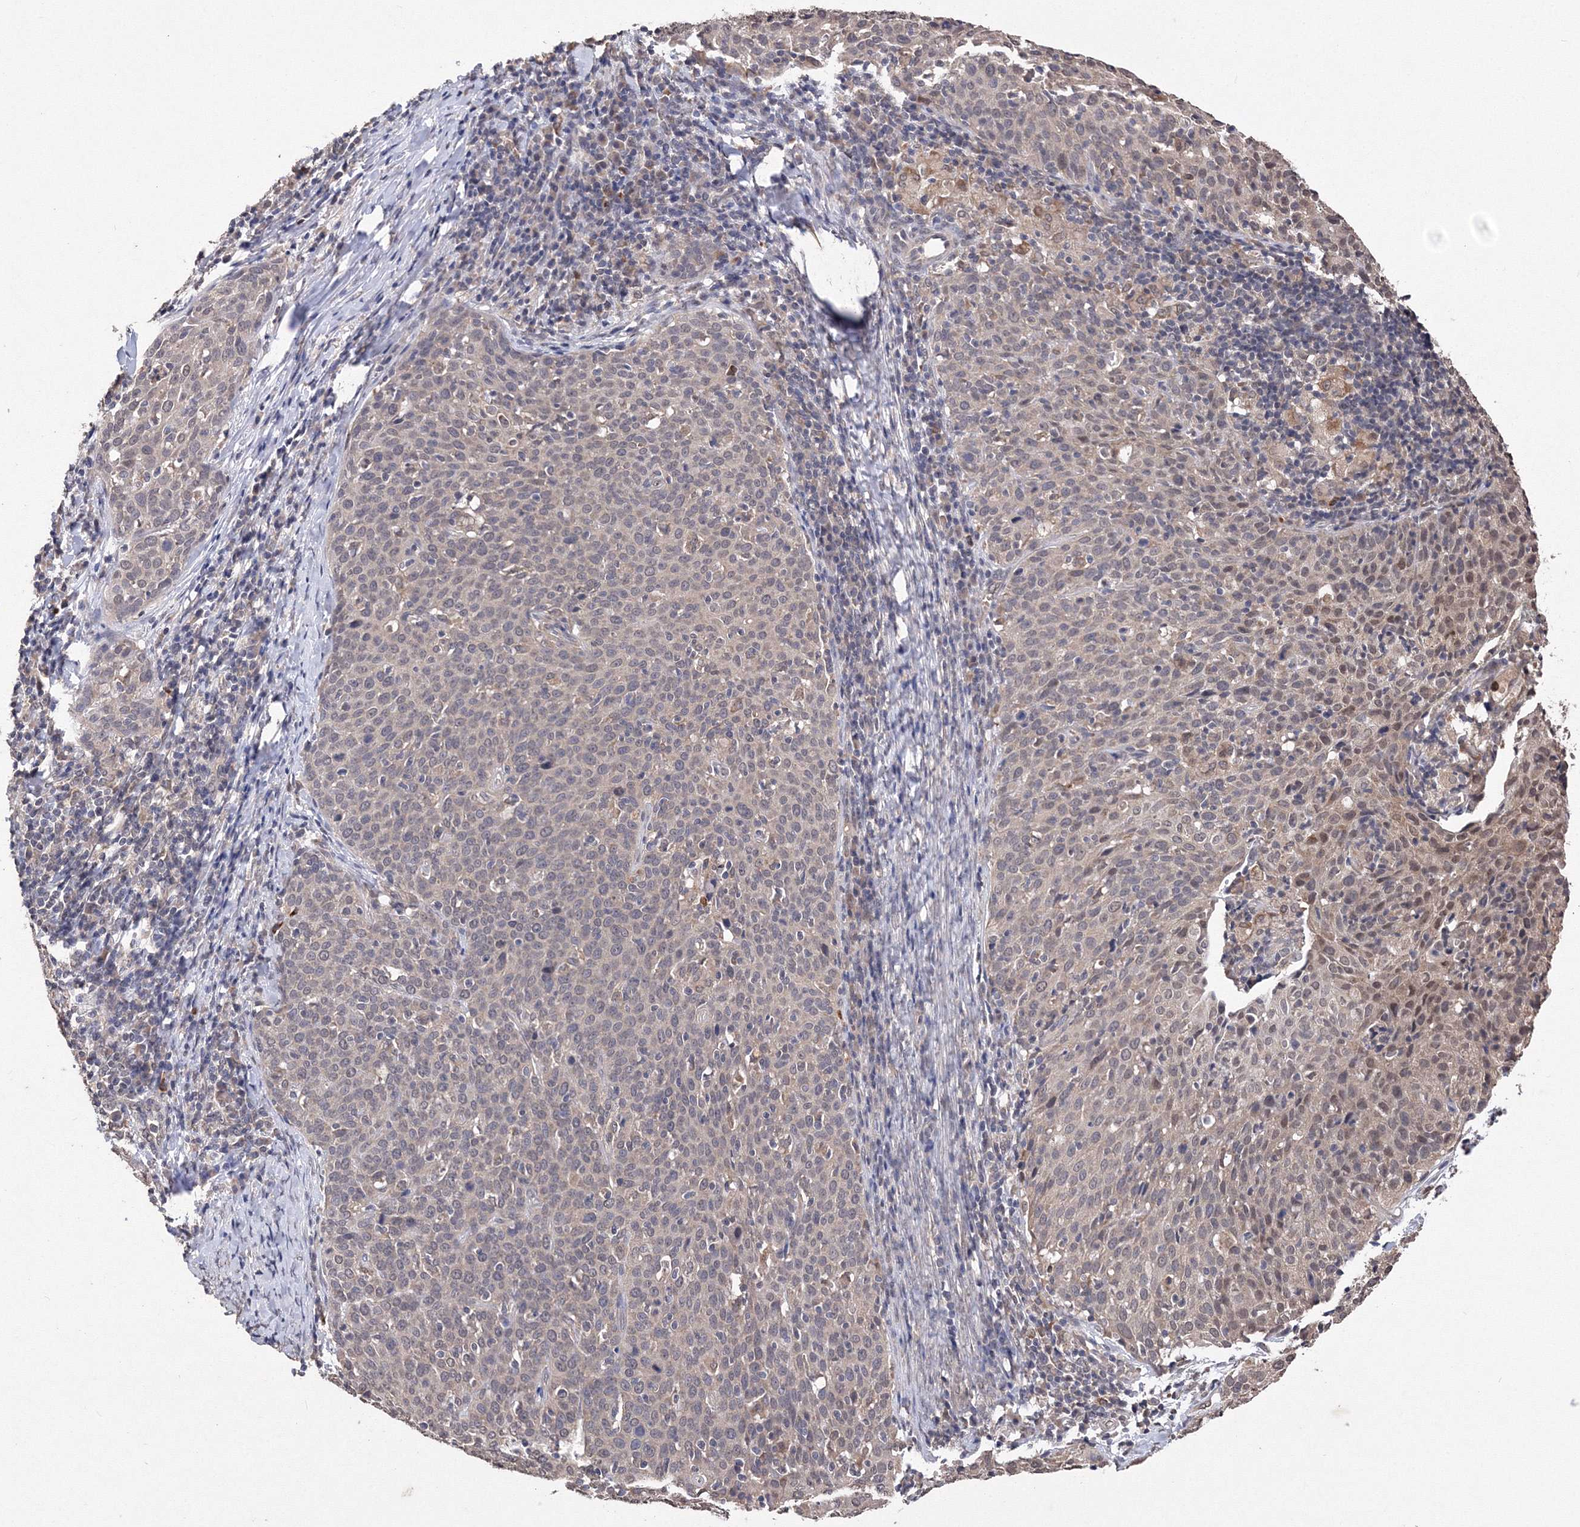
{"staining": {"intensity": "weak", "quantity": "25%-75%", "location": "nuclear"}, "tissue": "cervical cancer", "cell_type": "Tumor cells", "image_type": "cancer", "snomed": [{"axis": "morphology", "description": "Squamous cell carcinoma, NOS"}, {"axis": "topography", "description": "Cervix"}], "caption": "Human squamous cell carcinoma (cervical) stained for a protein (brown) exhibits weak nuclear positive positivity in about 25%-75% of tumor cells.", "gene": "GPN1", "patient": {"sex": "female", "age": 38}}